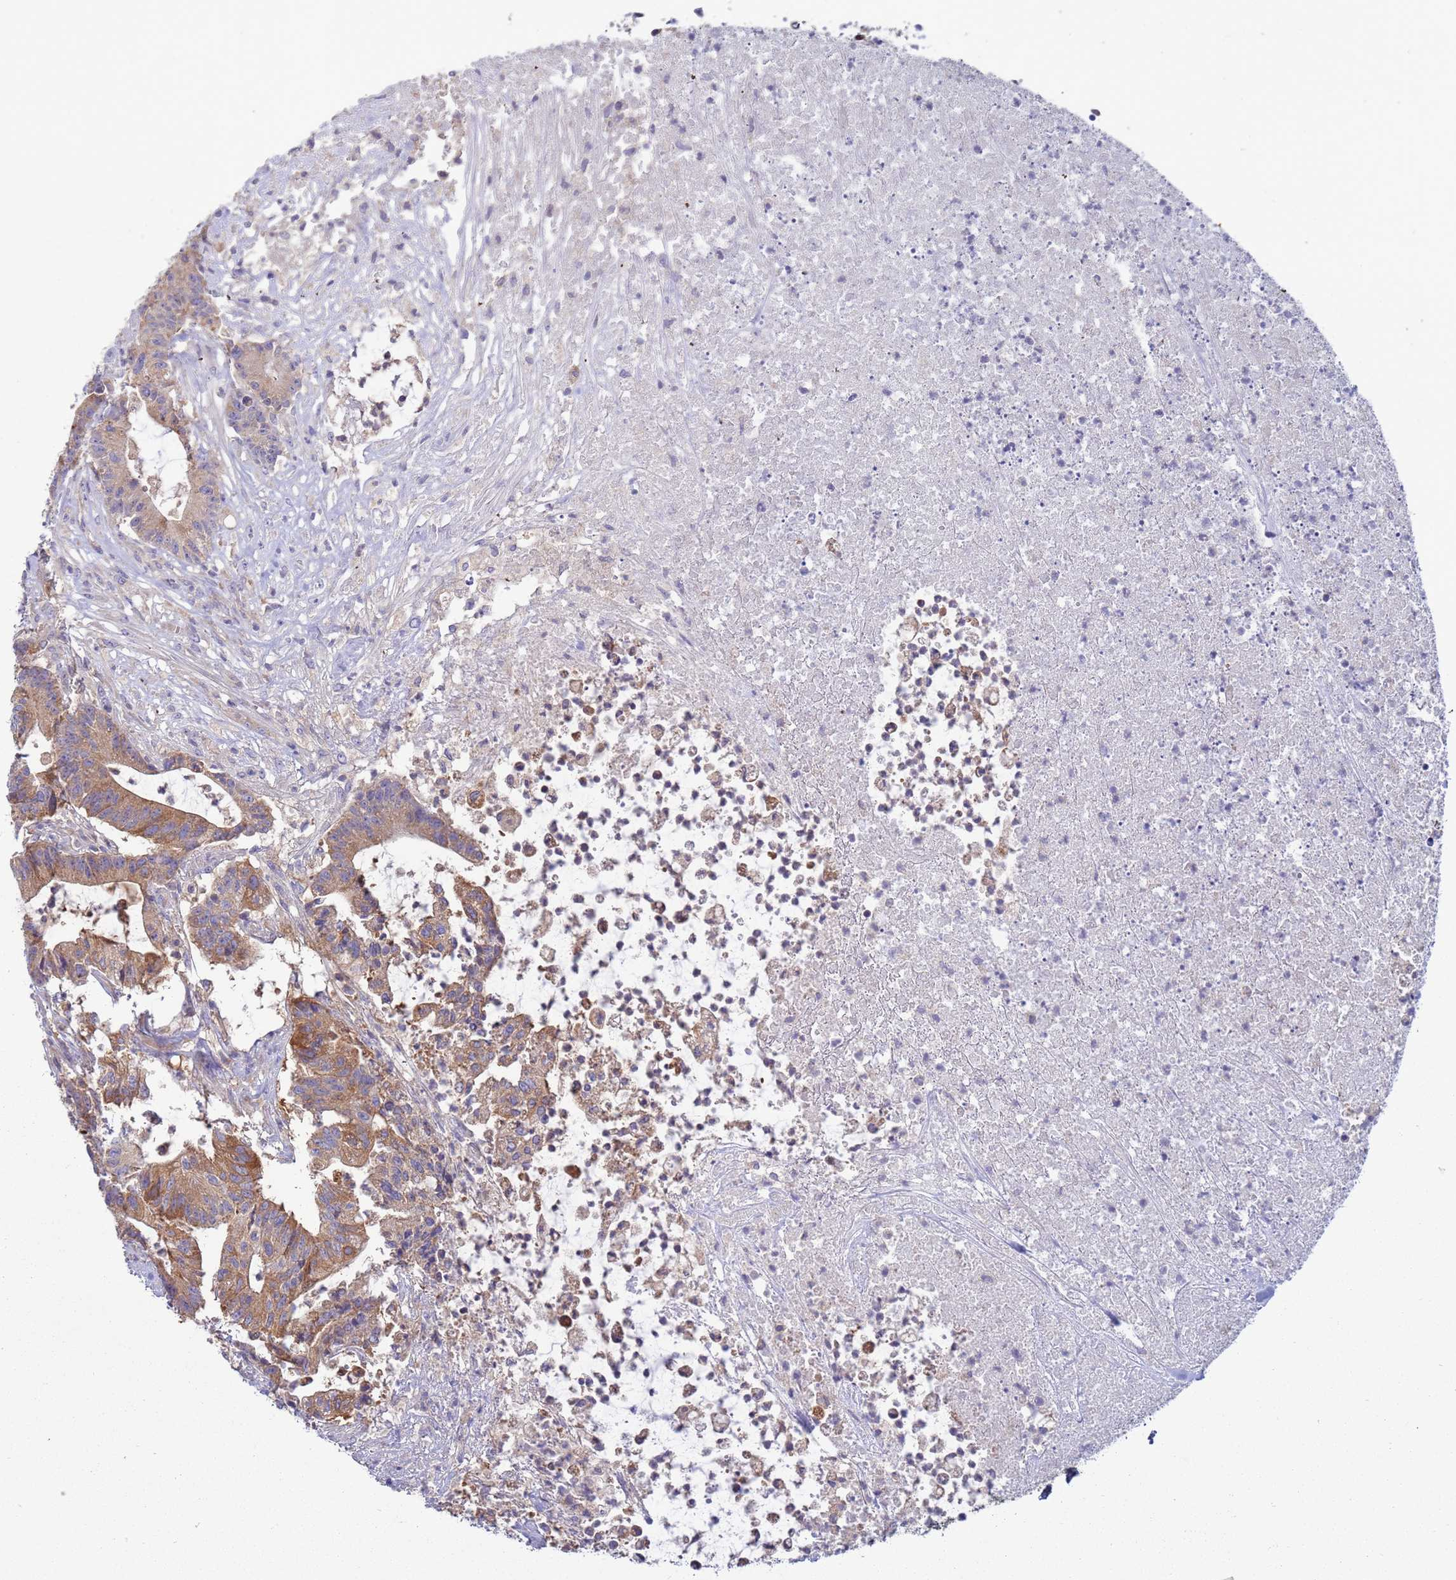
{"staining": {"intensity": "moderate", "quantity": ">75%", "location": "cytoplasmic/membranous"}, "tissue": "colorectal cancer", "cell_type": "Tumor cells", "image_type": "cancer", "snomed": [{"axis": "morphology", "description": "Adenocarcinoma, NOS"}, {"axis": "topography", "description": "Colon"}], "caption": "The micrograph reveals immunohistochemical staining of colorectal adenocarcinoma. There is moderate cytoplasmic/membranous staining is present in approximately >75% of tumor cells.", "gene": "UQCRQ", "patient": {"sex": "female", "age": 84}}